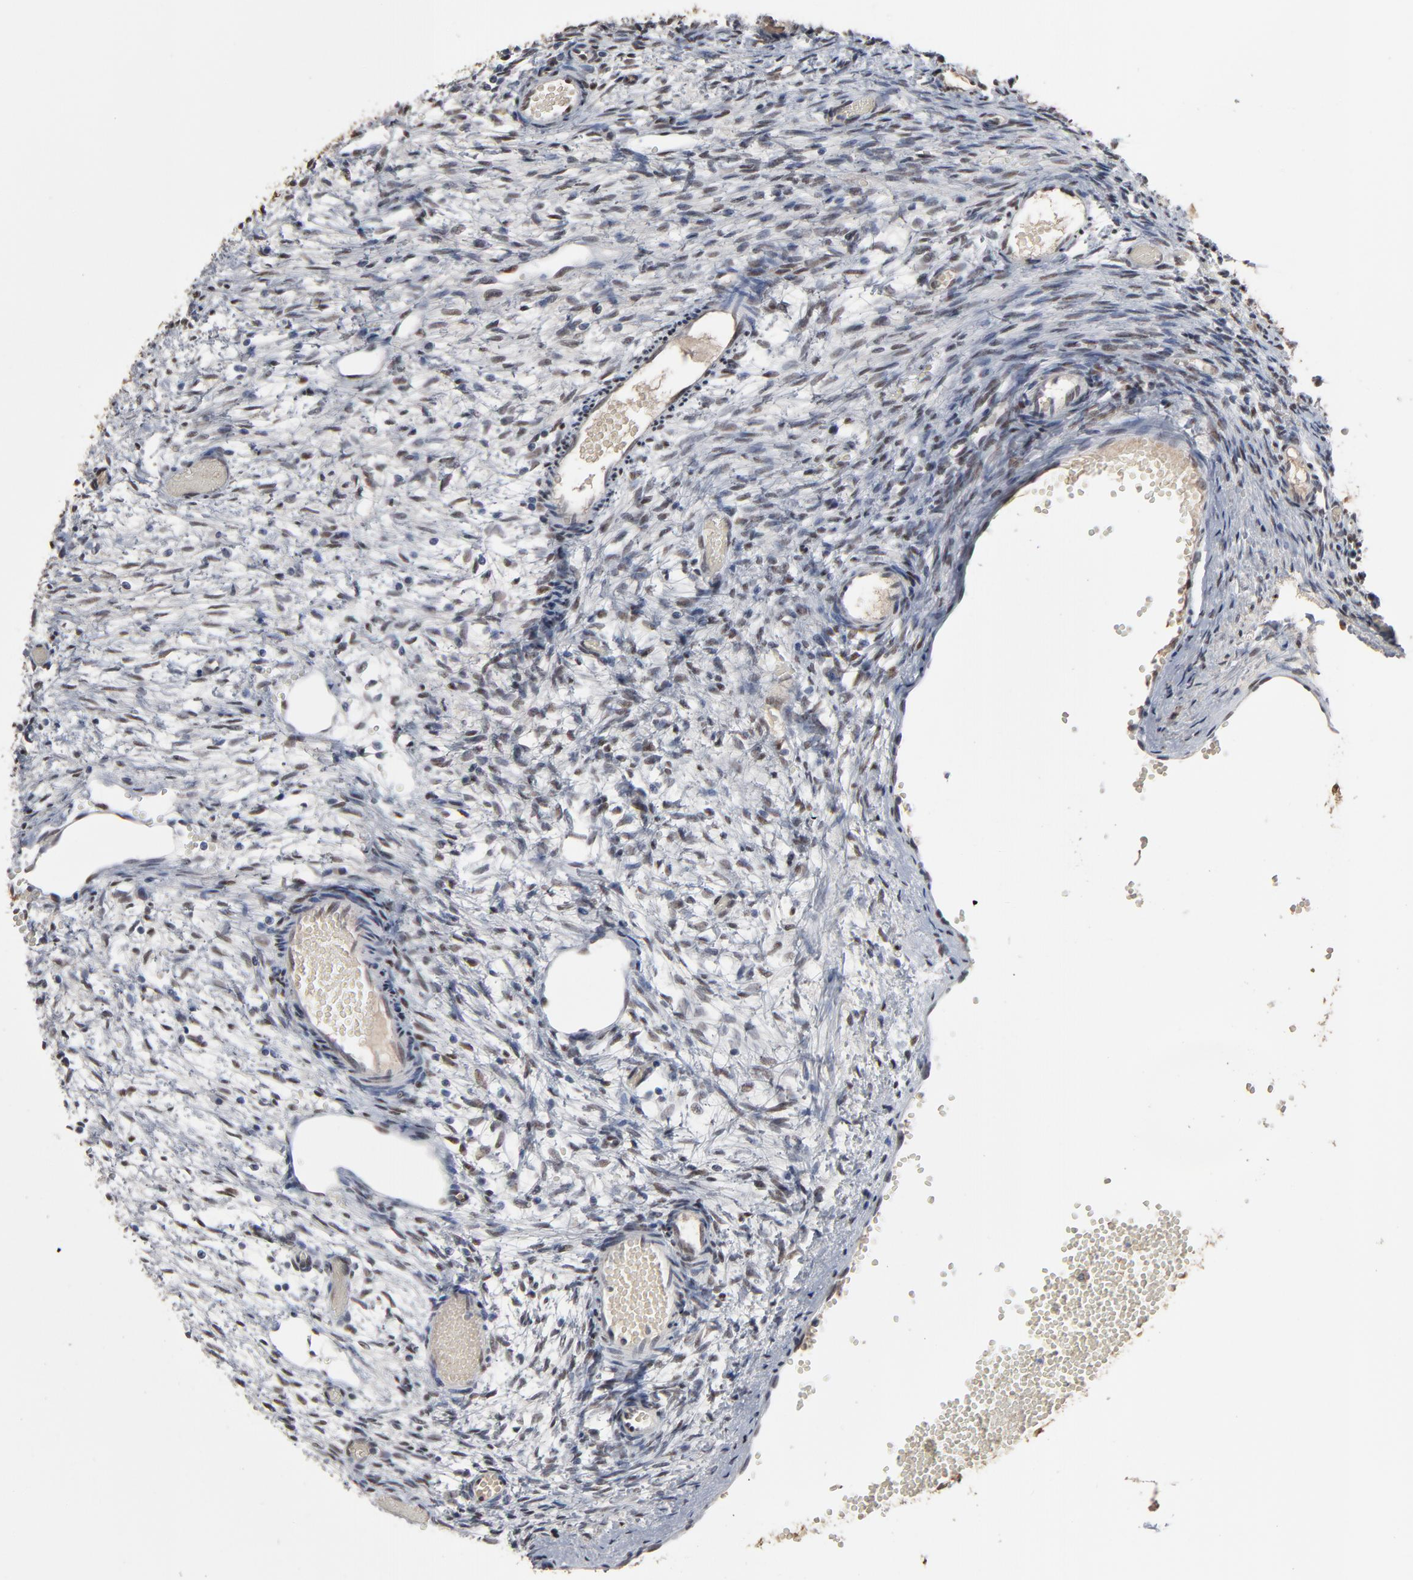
{"staining": {"intensity": "weak", "quantity": "<25%", "location": "nuclear"}, "tissue": "ovary", "cell_type": "Ovarian stroma cells", "image_type": "normal", "snomed": [{"axis": "morphology", "description": "Normal tissue, NOS"}, {"axis": "topography", "description": "Ovary"}], "caption": "There is no significant positivity in ovarian stroma cells of ovary. (Brightfield microscopy of DAB immunohistochemistry at high magnification).", "gene": "ATF7", "patient": {"sex": "female", "age": 35}}